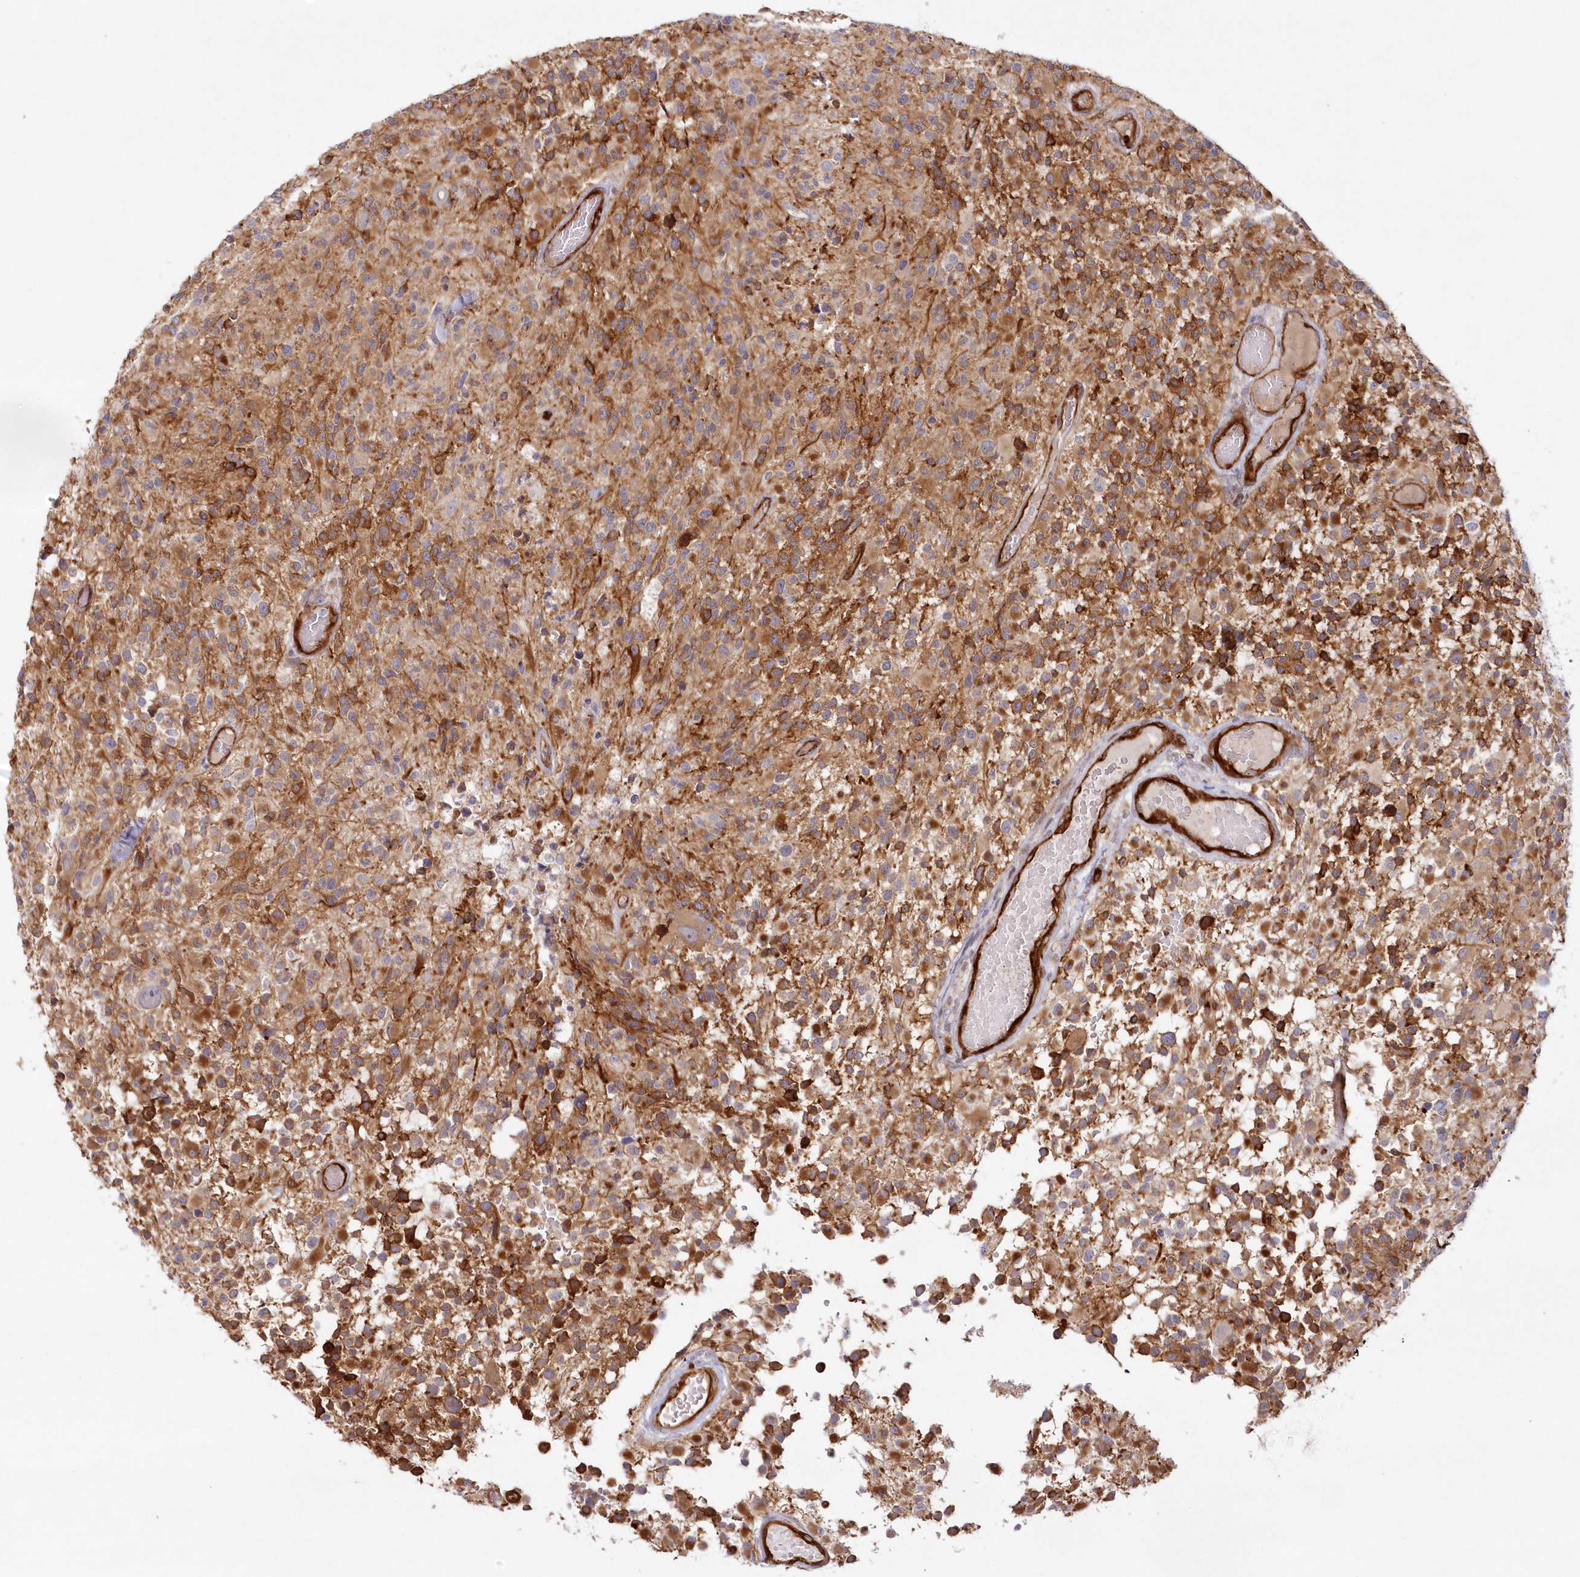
{"staining": {"intensity": "moderate", "quantity": ">75%", "location": "cytoplasmic/membranous"}, "tissue": "glioma", "cell_type": "Tumor cells", "image_type": "cancer", "snomed": [{"axis": "morphology", "description": "Glioma, malignant, High grade"}, {"axis": "morphology", "description": "Glioblastoma, NOS"}, {"axis": "topography", "description": "Brain"}], "caption": "Brown immunohistochemical staining in human glioma exhibits moderate cytoplasmic/membranous positivity in approximately >75% of tumor cells.", "gene": "AFAP1L2", "patient": {"sex": "male", "age": 60}}